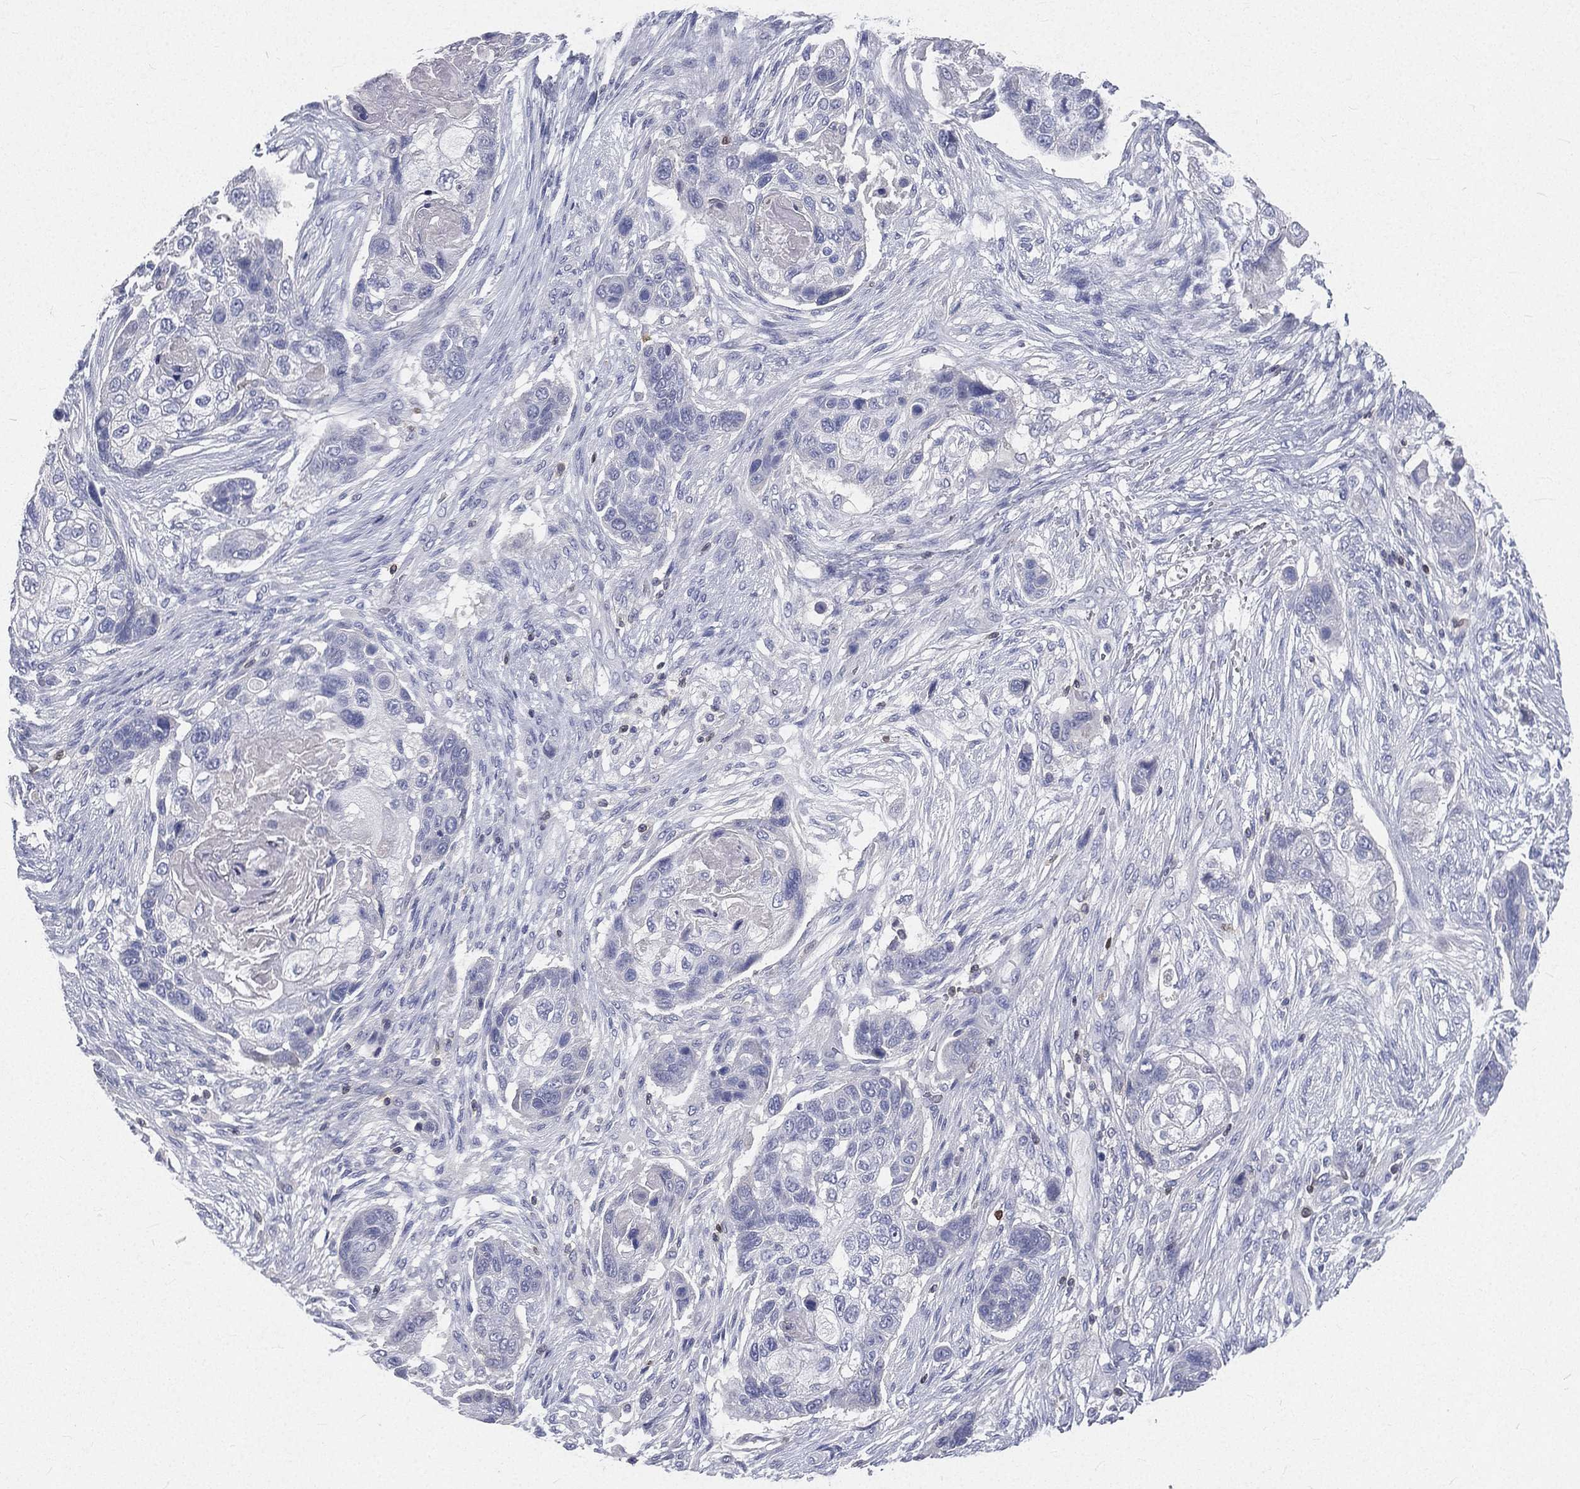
{"staining": {"intensity": "negative", "quantity": "none", "location": "none"}, "tissue": "lung cancer", "cell_type": "Tumor cells", "image_type": "cancer", "snomed": [{"axis": "morphology", "description": "Squamous cell carcinoma, NOS"}, {"axis": "topography", "description": "Lung"}], "caption": "Immunohistochemistry of squamous cell carcinoma (lung) reveals no positivity in tumor cells.", "gene": "CD3D", "patient": {"sex": "male", "age": 69}}